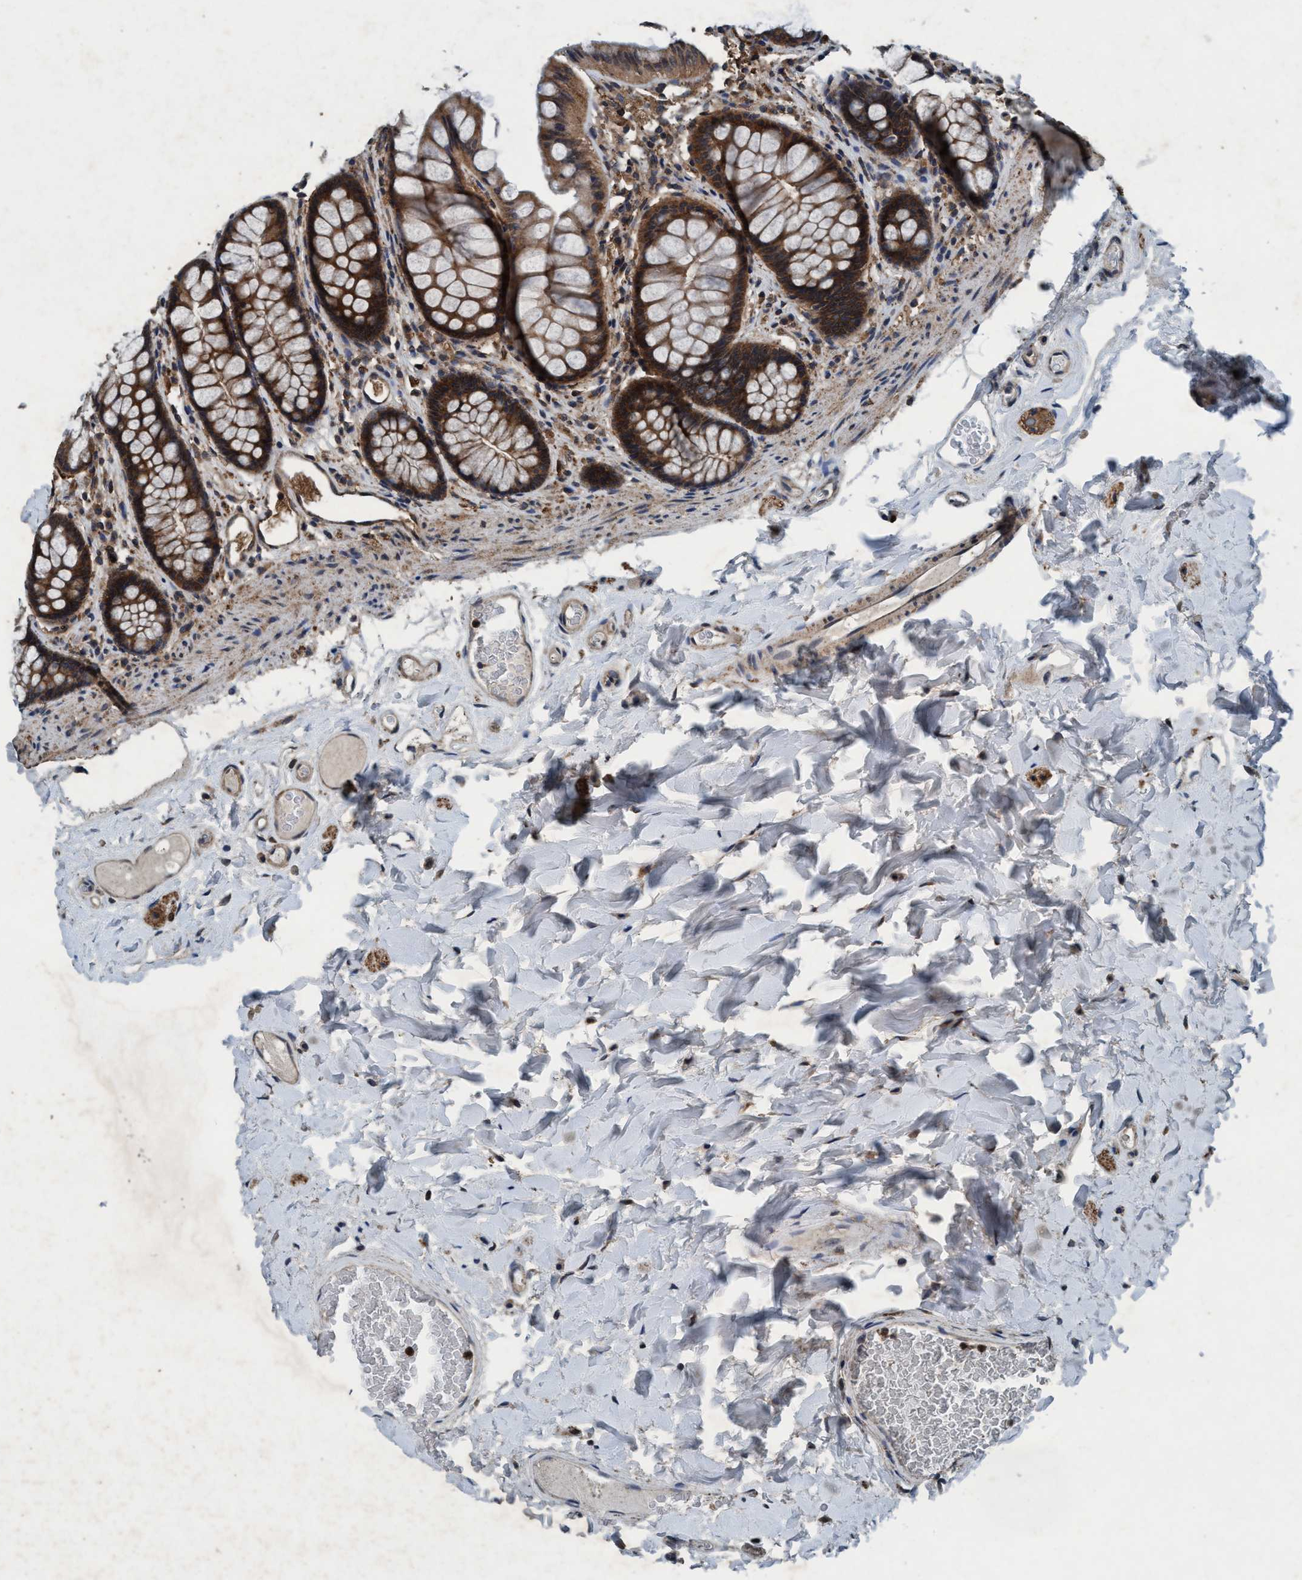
{"staining": {"intensity": "moderate", "quantity": ">75%", "location": "cytoplasmic/membranous"}, "tissue": "colon", "cell_type": "Endothelial cells", "image_type": "normal", "snomed": [{"axis": "morphology", "description": "Normal tissue, NOS"}, {"axis": "topography", "description": "Colon"}], "caption": "Protein expression analysis of normal colon reveals moderate cytoplasmic/membranous expression in approximately >75% of endothelial cells. The staining was performed using DAB (3,3'-diaminobenzidine) to visualize the protein expression in brown, while the nuclei were stained in blue with hematoxylin (Magnification: 20x).", "gene": "AKT1S1", "patient": {"sex": "female", "age": 55}}